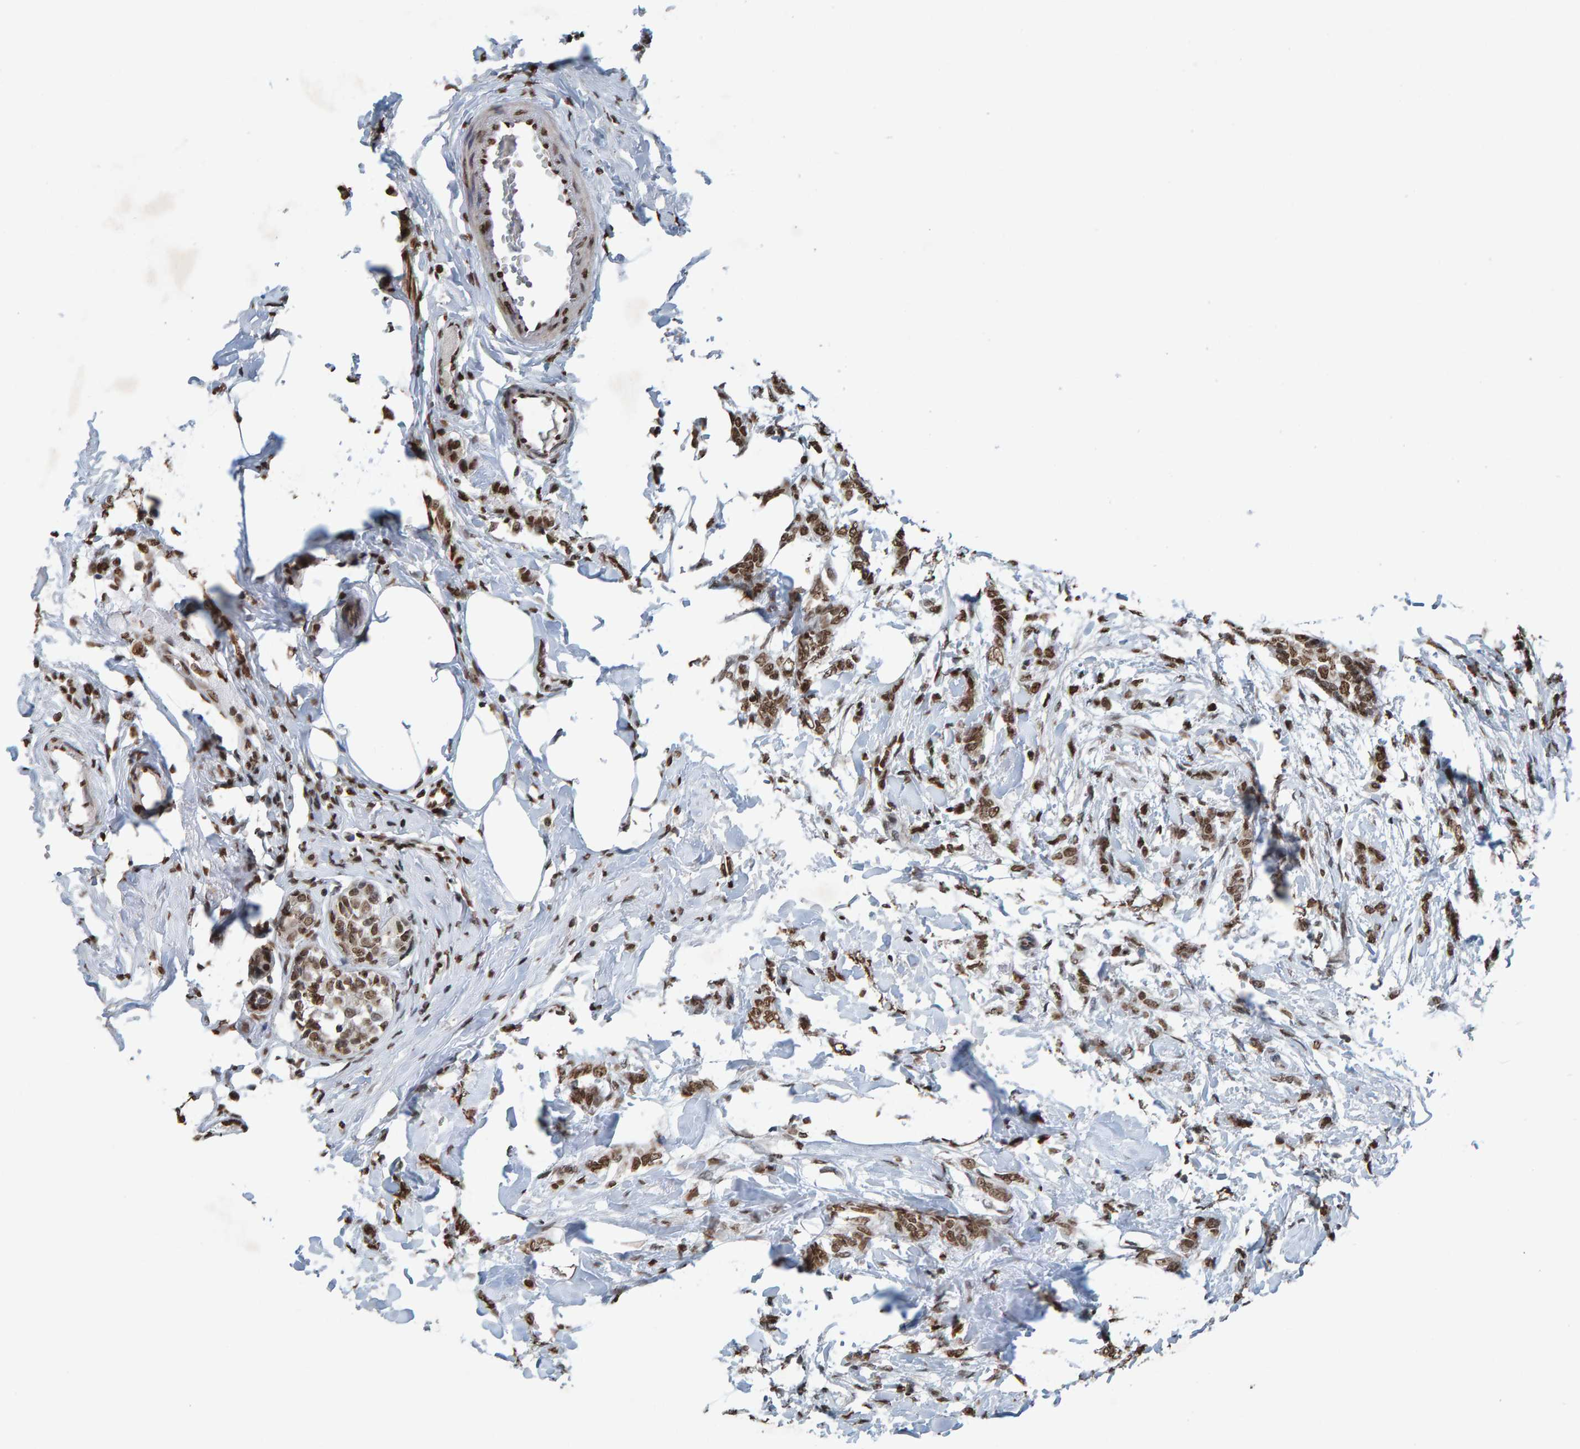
{"staining": {"intensity": "moderate", "quantity": ">75%", "location": "nuclear"}, "tissue": "breast cancer", "cell_type": "Tumor cells", "image_type": "cancer", "snomed": [{"axis": "morphology", "description": "Lobular carcinoma, in situ"}, {"axis": "morphology", "description": "Lobular carcinoma"}, {"axis": "topography", "description": "Breast"}], "caption": "Immunohistochemical staining of human breast cancer demonstrates medium levels of moderate nuclear positivity in approximately >75% of tumor cells.", "gene": "H2AZ1", "patient": {"sex": "female", "age": 41}}